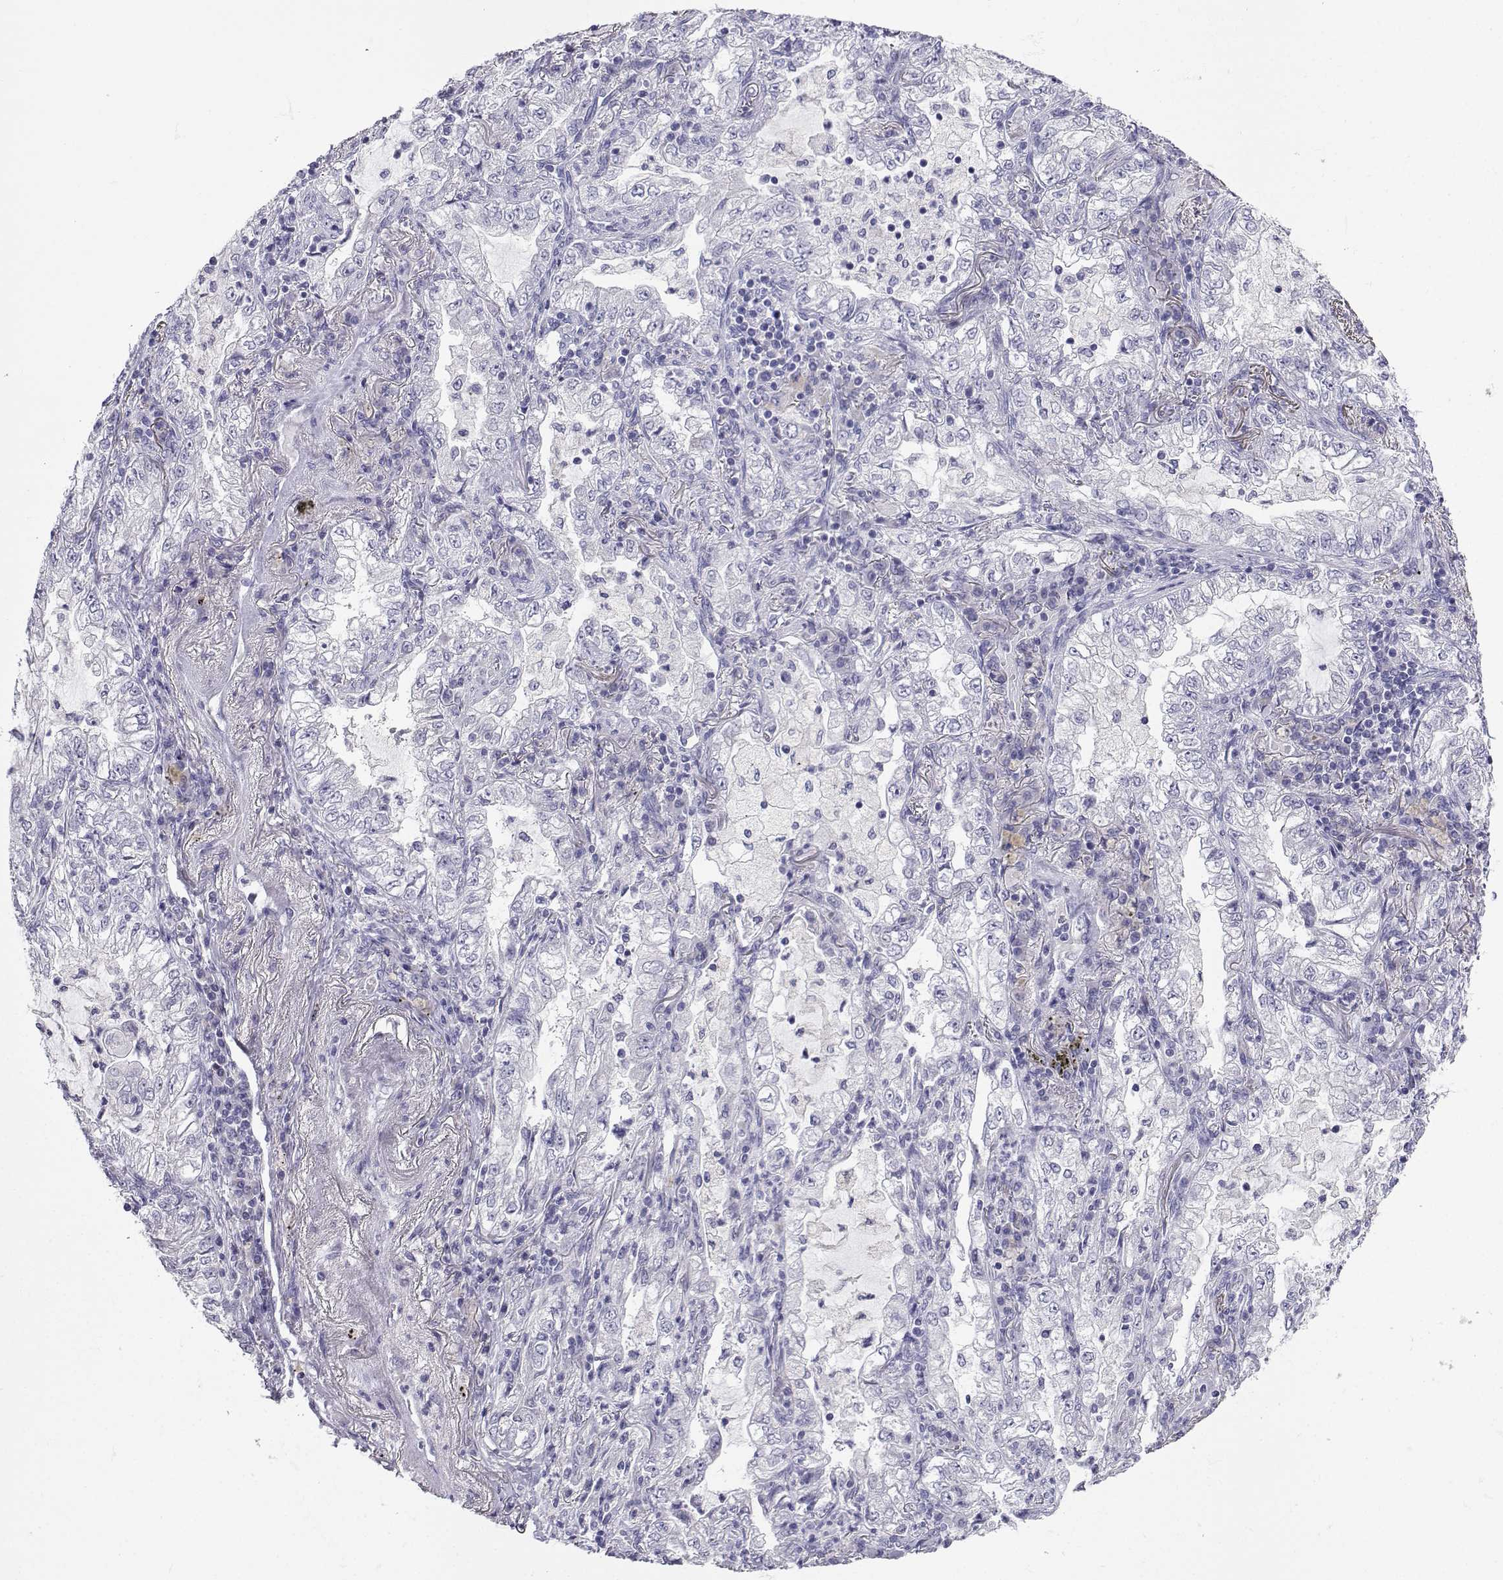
{"staining": {"intensity": "negative", "quantity": "none", "location": "none"}, "tissue": "lung cancer", "cell_type": "Tumor cells", "image_type": "cancer", "snomed": [{"axis": "morphology", "description": "Adenocarcinoma, NOS"}, {"axis": "topography", "description": "Lung"}], "caption": "Immunohistochemistry image of lung adenocarcinoma stained for a protein (brown), which demonstrates no positivity in tumor cells.", "gene": "SLC6A3", "patient": {"sex": "female", "age": 73}}